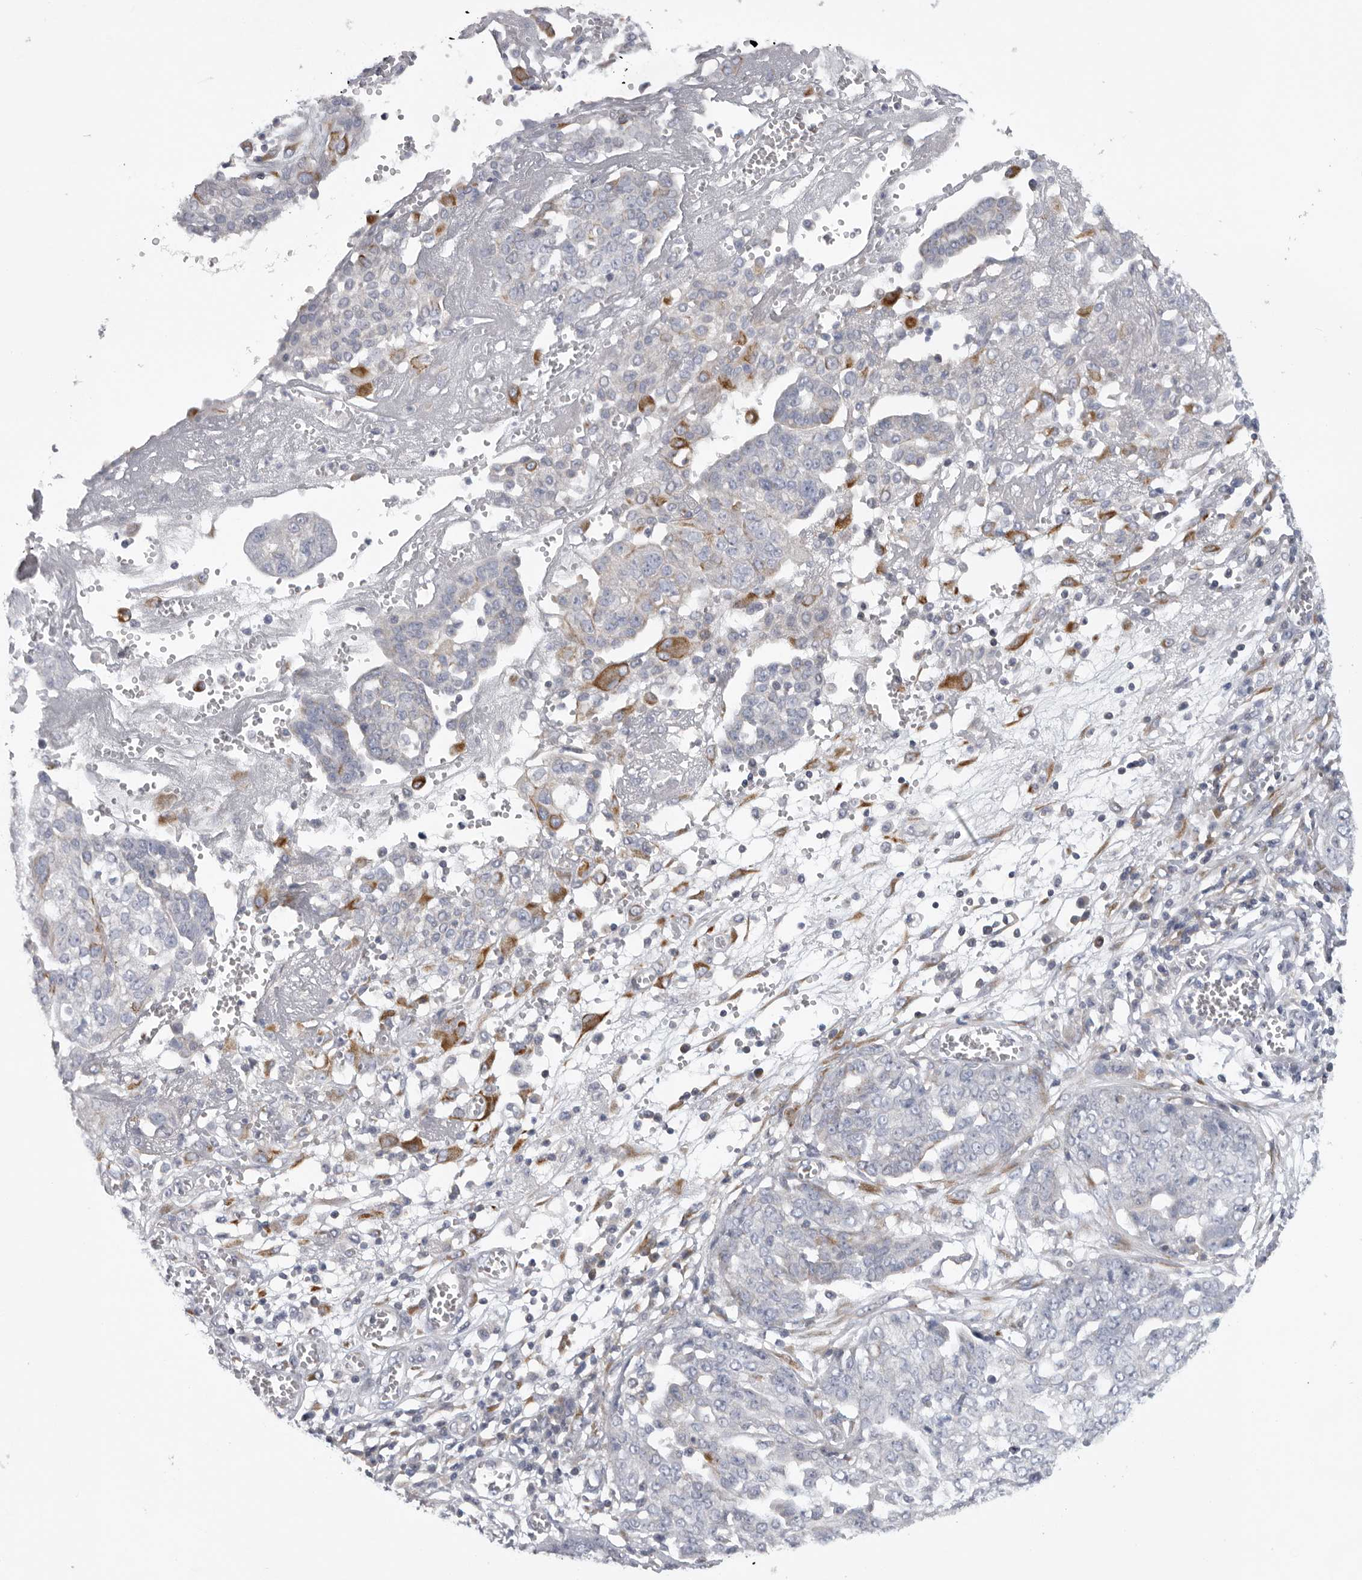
{"staining": {"intensity": "negative", "quantity": "none", "location": "none"}, "tissue": "ovarian cancer", "cell_type": "Tumor cells", "image_type": "cancer", "snomed": [{"axis": "morphology", "description": "Cystadenocarcinoma, serous, NOS"}, {"axis": "topography", "description": "Soft tissue"}, {"axis": "topography", "description": "Ovary"}], "caption": "This image is of ovarian cancer stained with immunohistochemistry (IHC) to label a protein in brown with the nuclei are counter-stained blue. There is no expression in tumor cells.", "gene": "USP24", "patient": {"sex": "female", "age": 57}}